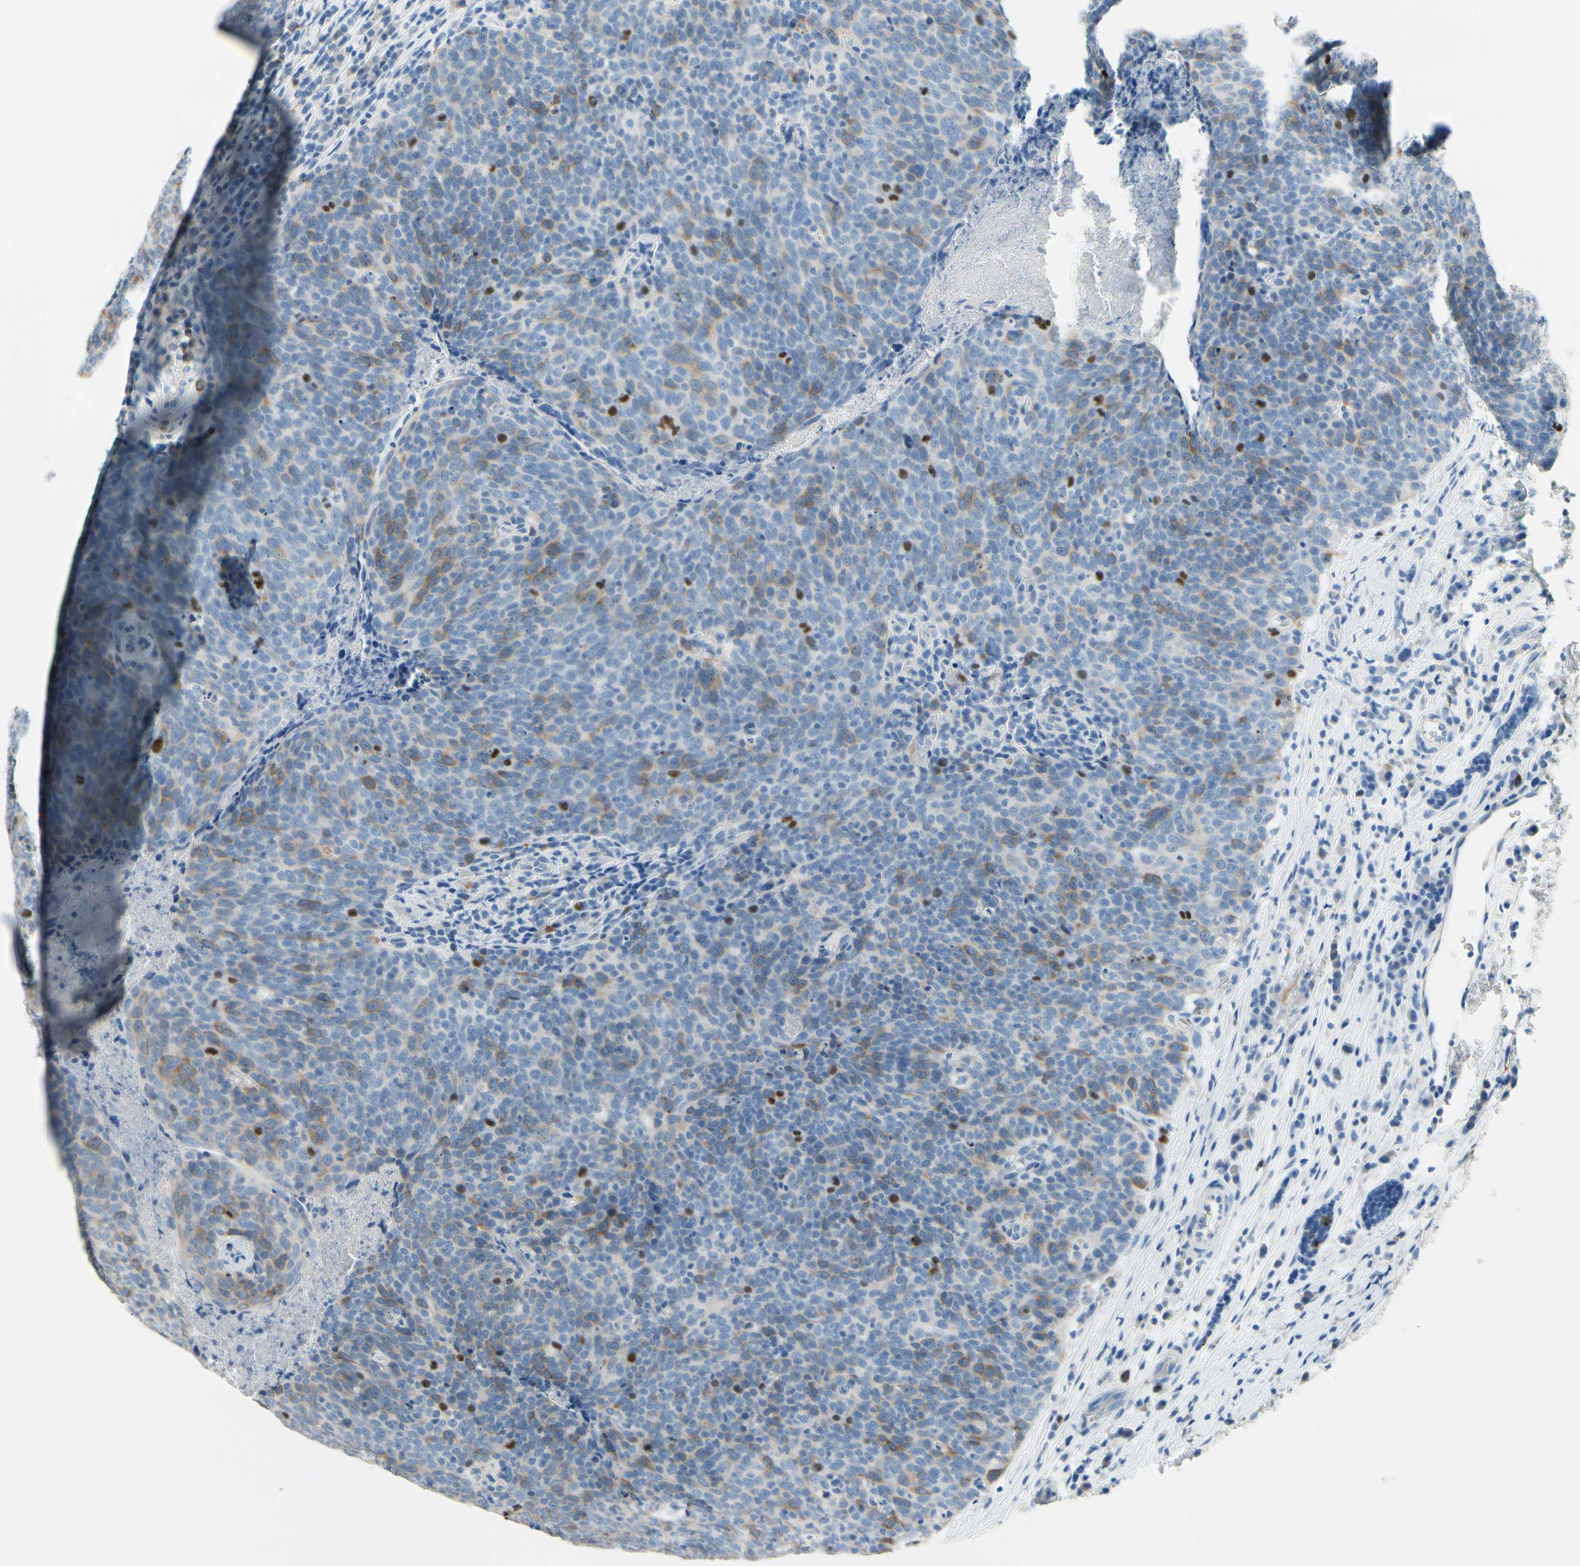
{"staining": {"intensity": "moderate", "quantity": "<25%", "location": "cytoplasmic/membranous"}, "tissue": "head and neck cancer", "cell_type": "Tumor cells", "image_type": "cancer", "snomed": [{"axis": "morphology", "description": "Squamous cell carcinoma, NOS"}, {"axis": "morphology", "description": "Squamous cell carcinoma, metastatic, NOS"}, {"axis": "topography", "description": "Lymph node"}, {"axis": "topography", "description": "Head-Neck"}], "caption": "A photomicrograph of metastatic squamous cell carcinoma (head and neck) stained for a protein displays moderate cytoplasmic/membranous brown staining in tumor cells.", "gene": "CKAP2", "patient": {"sex": "male", "age": 62}}